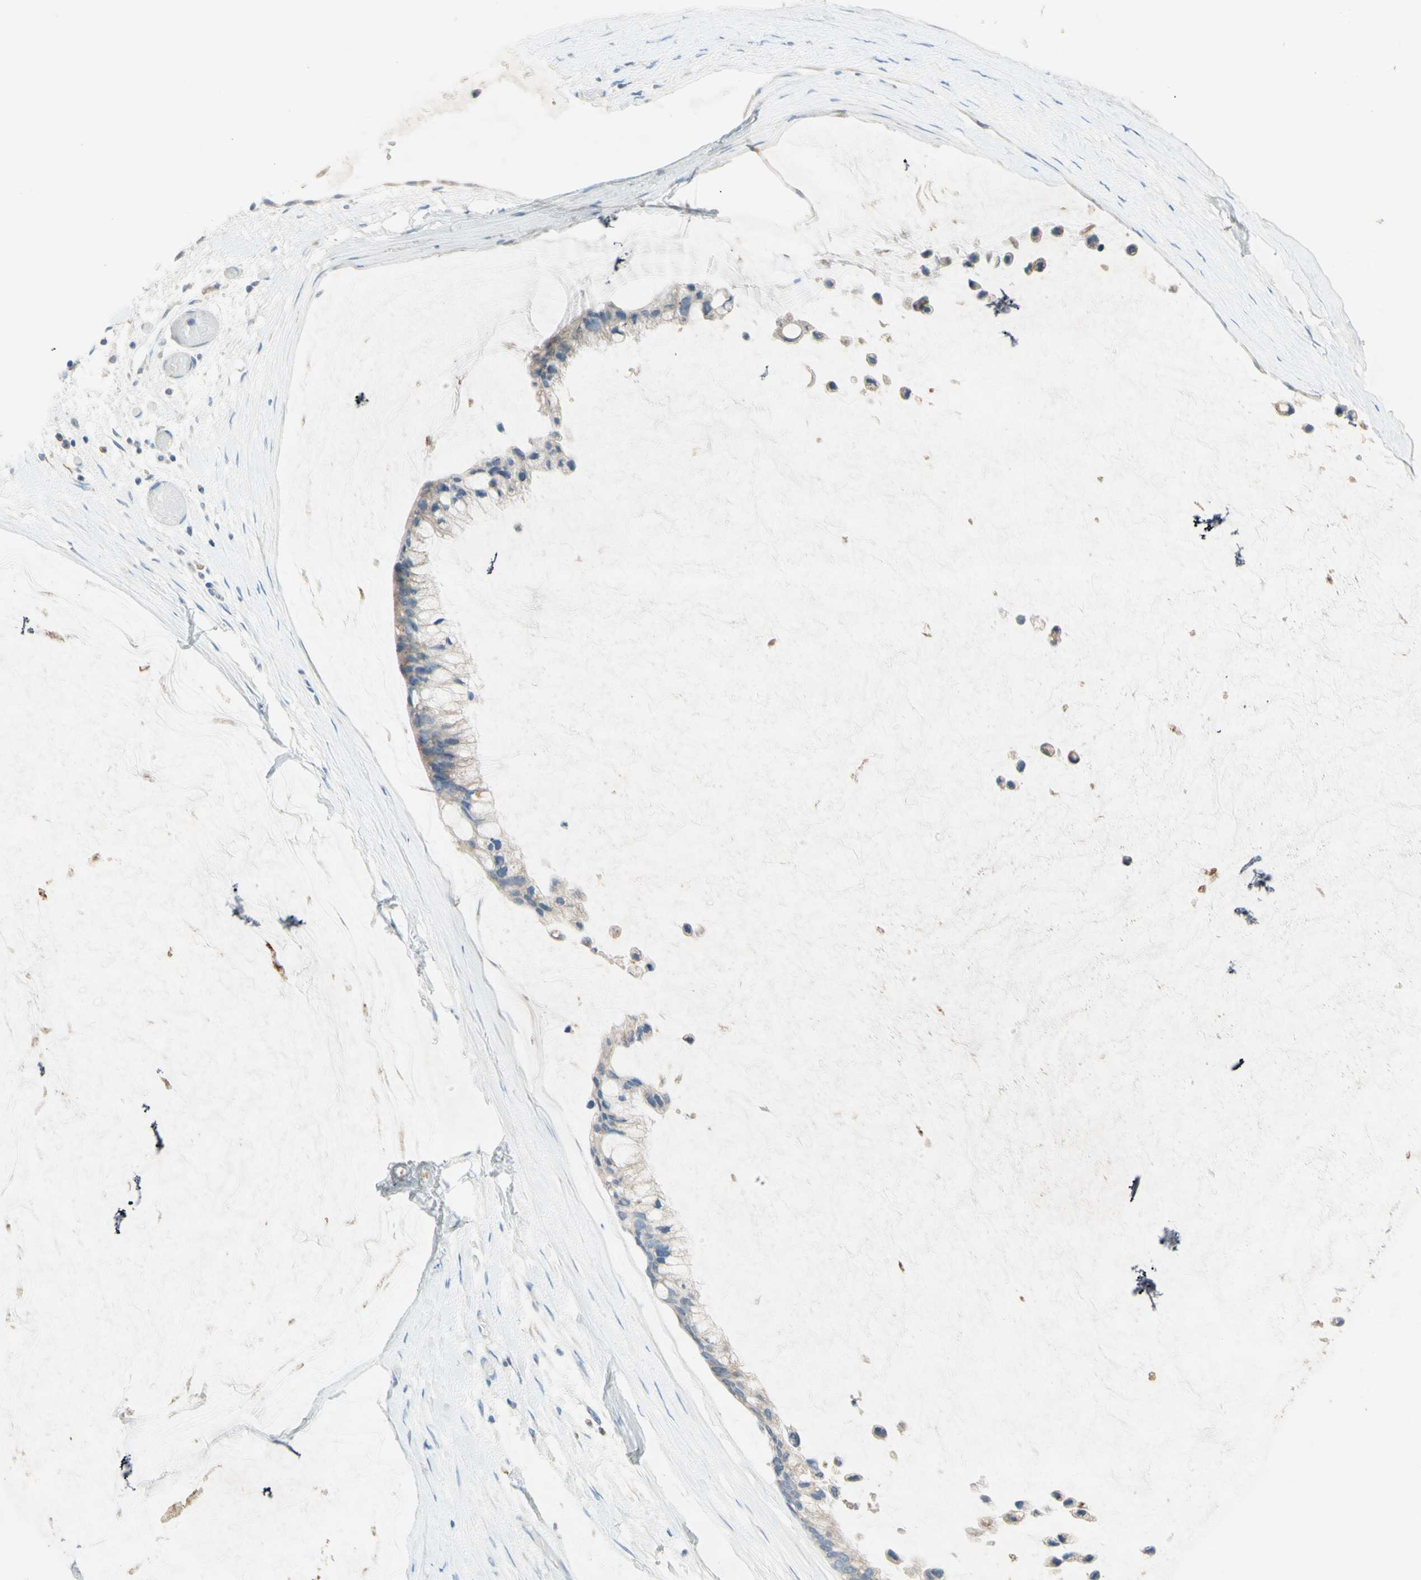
{"staining": {"intensity": "weak", "quantity": "25%-75%", "location": "cytoplasmic/membranous"}, "tissue": "ovarian cancer", "cell_type": "Tumor cells", "image_type": "cancer", "snomed": [{"axis": "morphology", "description": "Cystadenocarcinoma, mucinous, NOS"}, {"axis": "topography", "description": "Ovary"}], "caption": "Weak cytoplasmic/membranous positivity is seen in approximately 25%-75% of tumor cells in ovarian mucinous cystadenocarcinoma.", "gene": "MFF", "patient": {"sex": "female", "age": 39}}